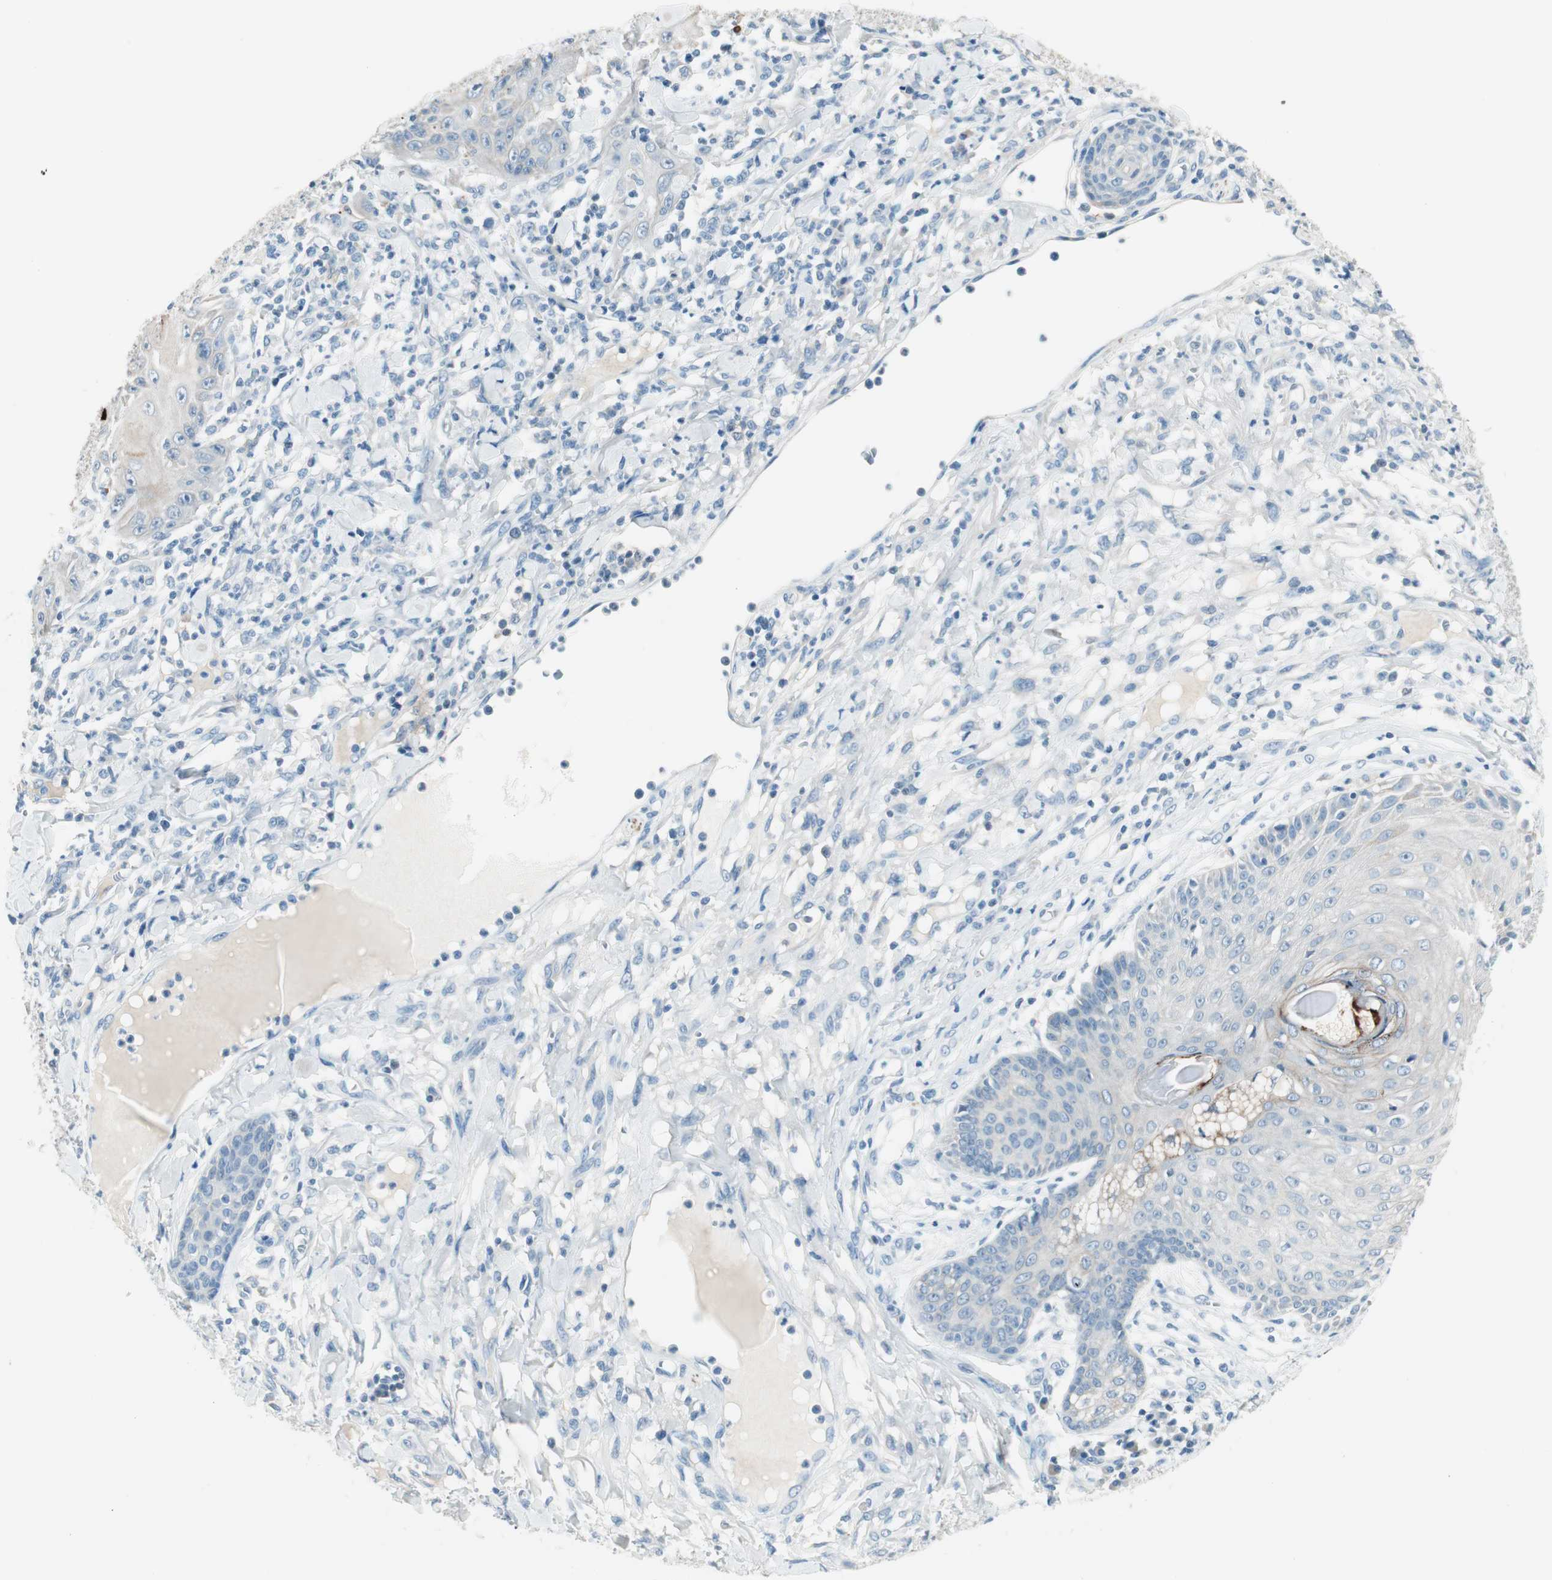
{"staining": {"intensity": "negative", "quantity": "none", "location": "none"}, "tissue": "skin cancer", "cell_type": "Tumor cells", "image_type": "cancer", "snomed": [{"axis": "morphology", "description": "Squamous cell carcinoma, NOS"}, {"axis": "topography", "description": "Skin"}], "caption": "DAB (3,3'-diaminobenzidine) immunohistochemical staining of skin squamous cell carcinoma reveals no significant positivity in tumor cells.", "gene": "GNAO1", "patient": {"sex": "female", "age": 78}}